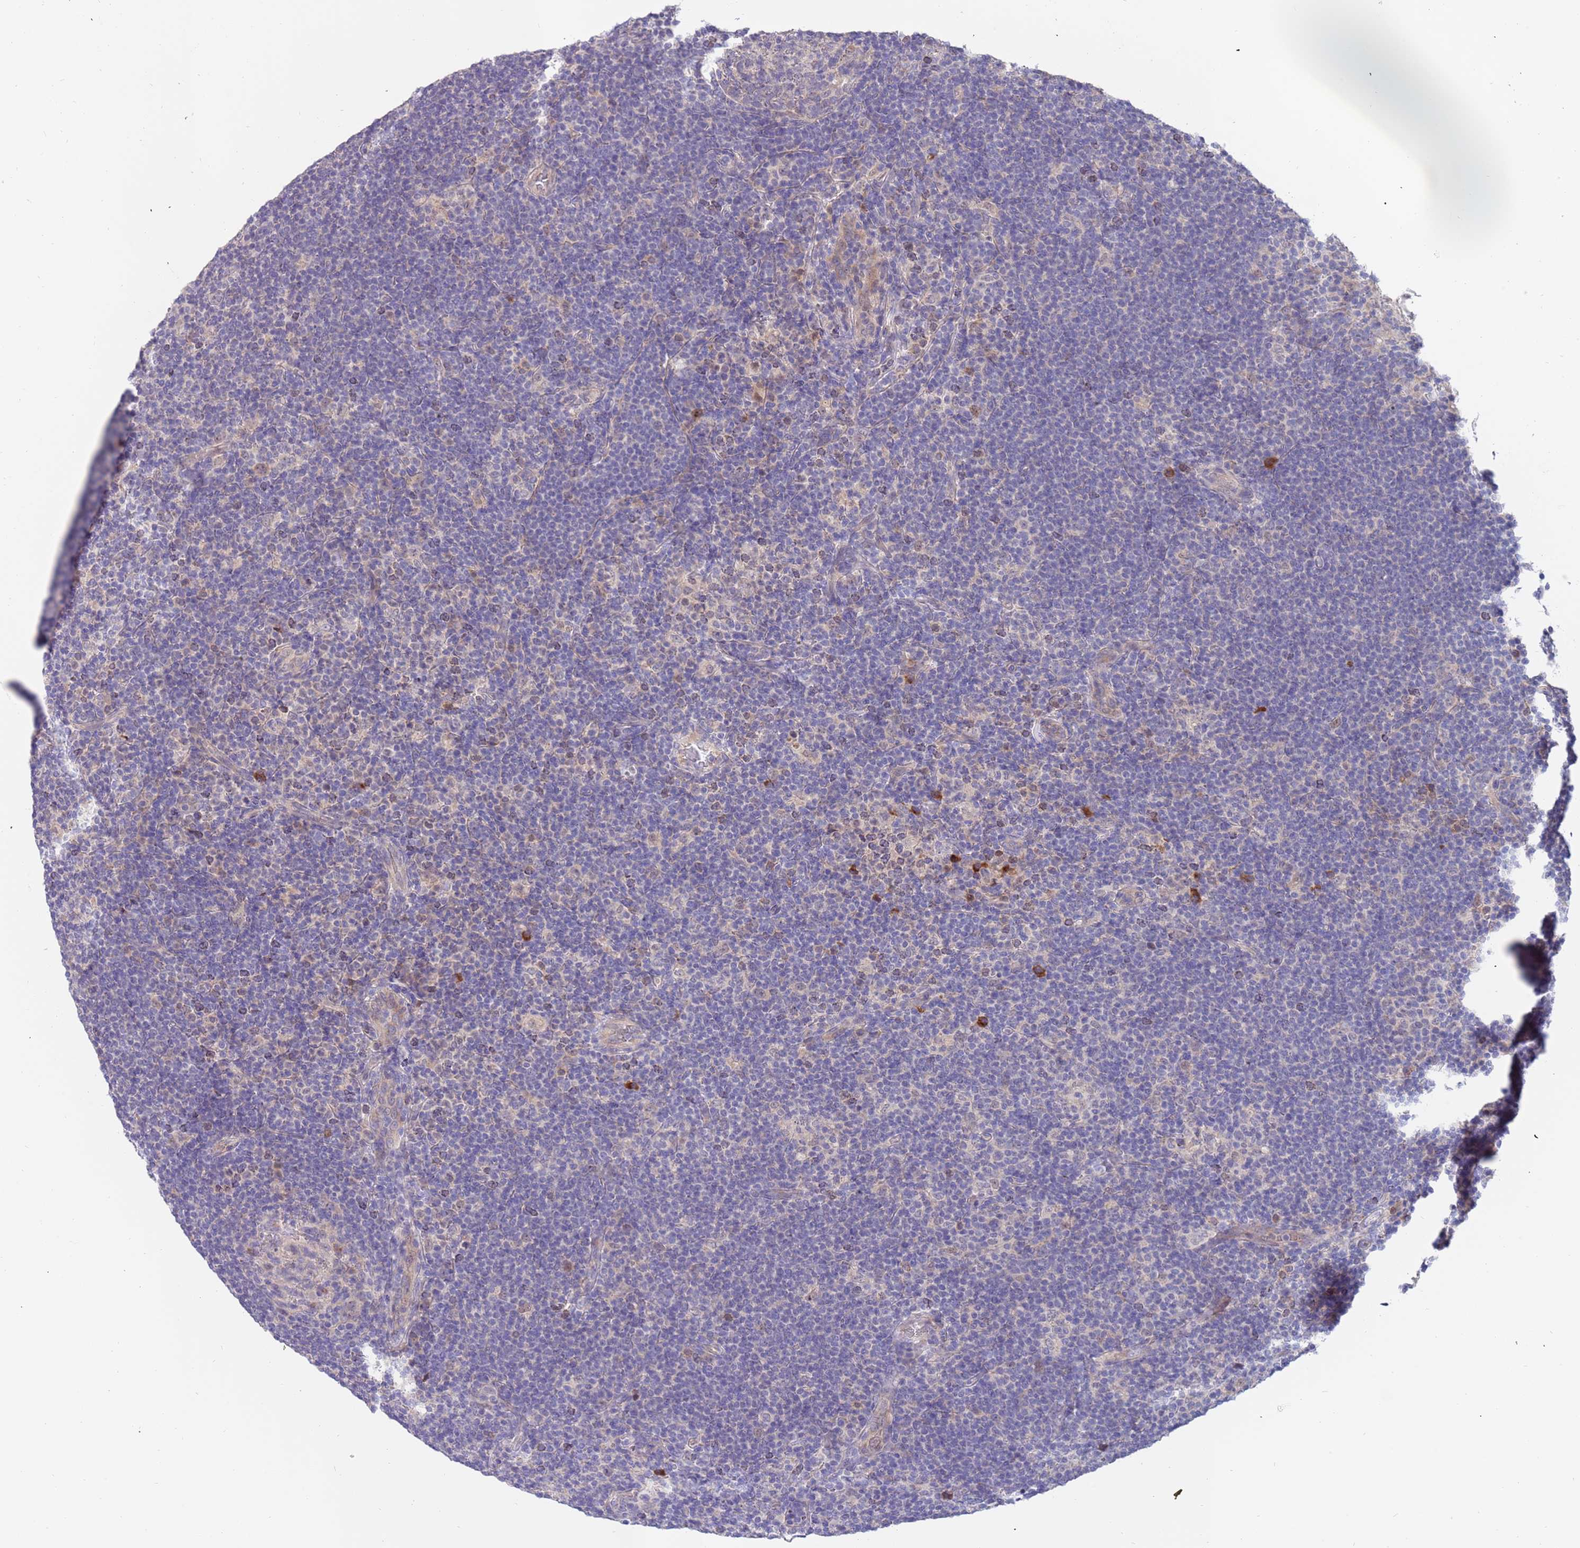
{"staining": {"intensity": "negative", "quantity": "none", "location": "none"}, "tissue": "lymphoma", "cell_type": "Tumor cells", "image_type": "cancer", "snomed": [{"axis": "morphology", "description": "Hodgkin's disease, NOS"}, {"axis": "topography", "description": "Lymph node"}], "caption": "Tumor cells show no significant protein positivity in lymphoma.", "gene": "ZNF746", "patient": {"sex": "female", "age": 57}}